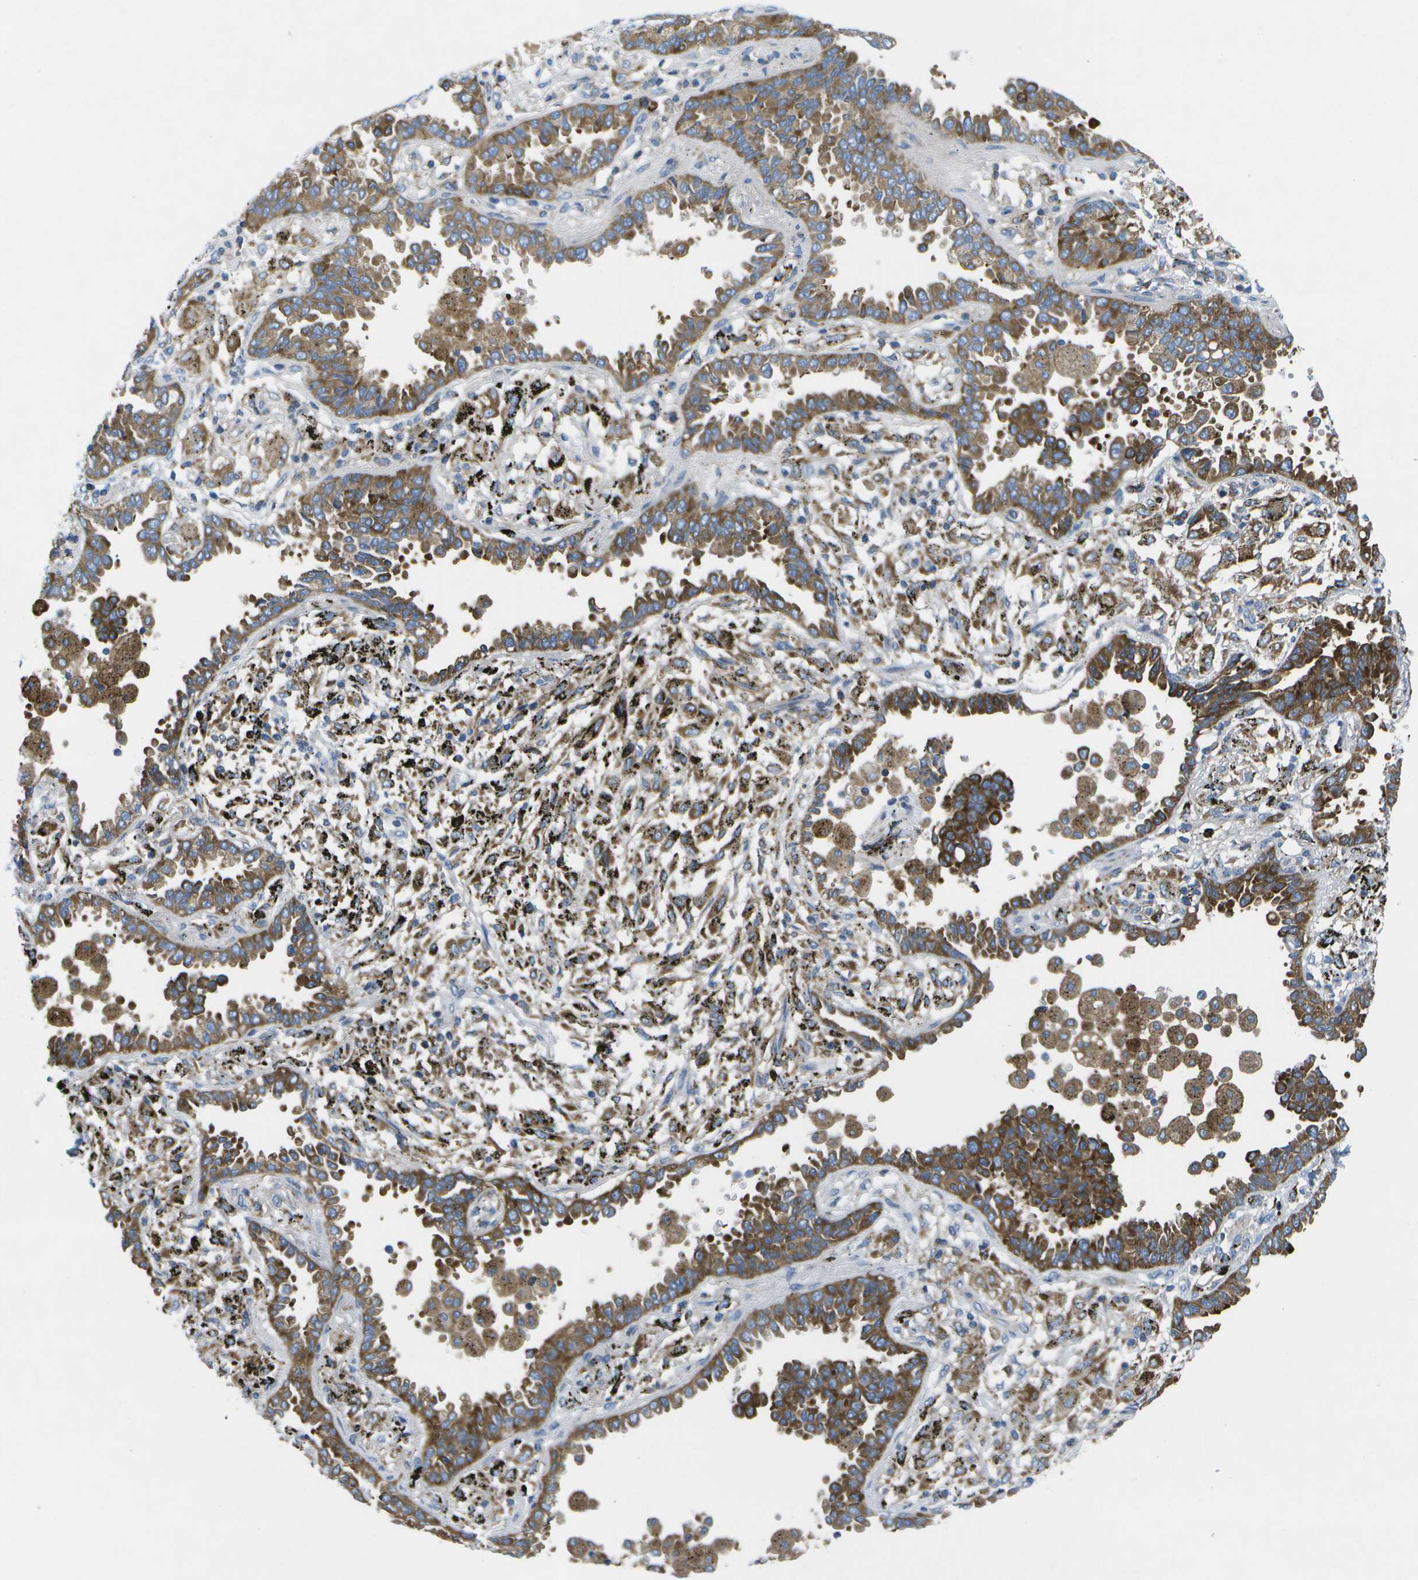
{"staining": {"intensity": "moderate", "quantity": ">75%", "location": "cytoplasmic/membranous"}, "tissue": "lung cancer", "cell_type": "Tumor cells", "image_type": "cancer", "snomed": [{"axis": "morphology", "description": "Normal tissue, NOS"}, {"axis": "morphology", "description": "Adenocarcinoma, NOS"}, {"axis": "topography", "description": "Lung"}], "caption": "This is a histology image of immunohistochemistry staining of adenocarcinoma (lung), which shows moderate expression in the cytoplasmic/membranous of tumor cells.", "gene": "GDF5", "patient": {"sex": "male", "age": 59}}